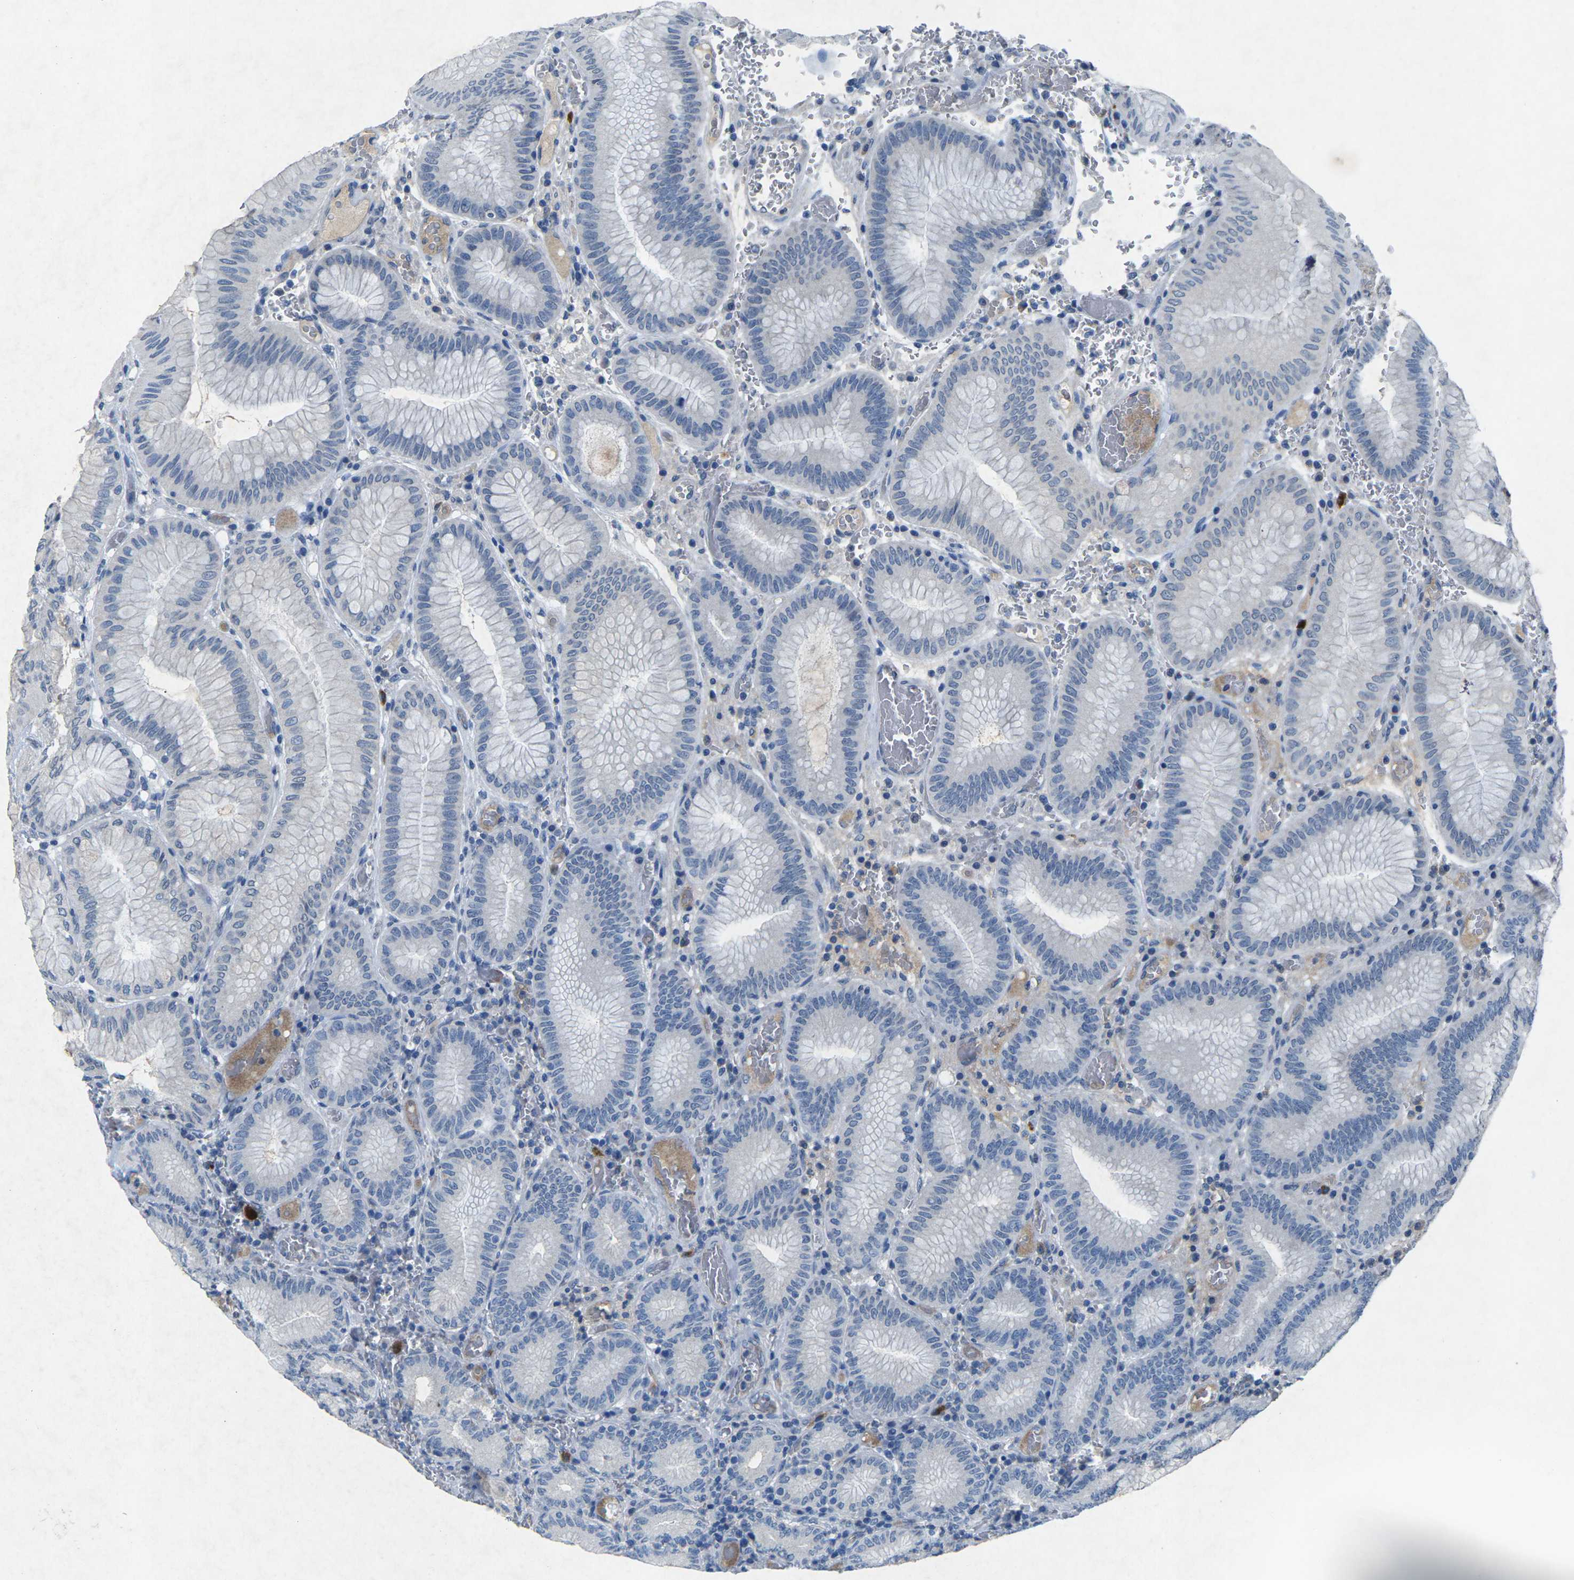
{"staining": {"intensity": "moderate", "quantity": "<25%", "location": "cytoplasmic/membranous"}, "tissue": "stomach", "cell_type": "Glandular cells", "image_type": "normal", "snomed": [{"axis": "morphology", "description": "Normal tissue, NOS"}, {"axis": "morphology", "description": "Carcinoid, malignant, NOS"}, {"axis": "topography", "description": "Stomach, upper"}], "caption": "Brown immunohistochemical staining in normal human stomach displays moderate cytoplasmic/membranous positivity in about <25% of glandular cells.", "gene": "PLG", "patient": {"sex": "male", "age": 39}}